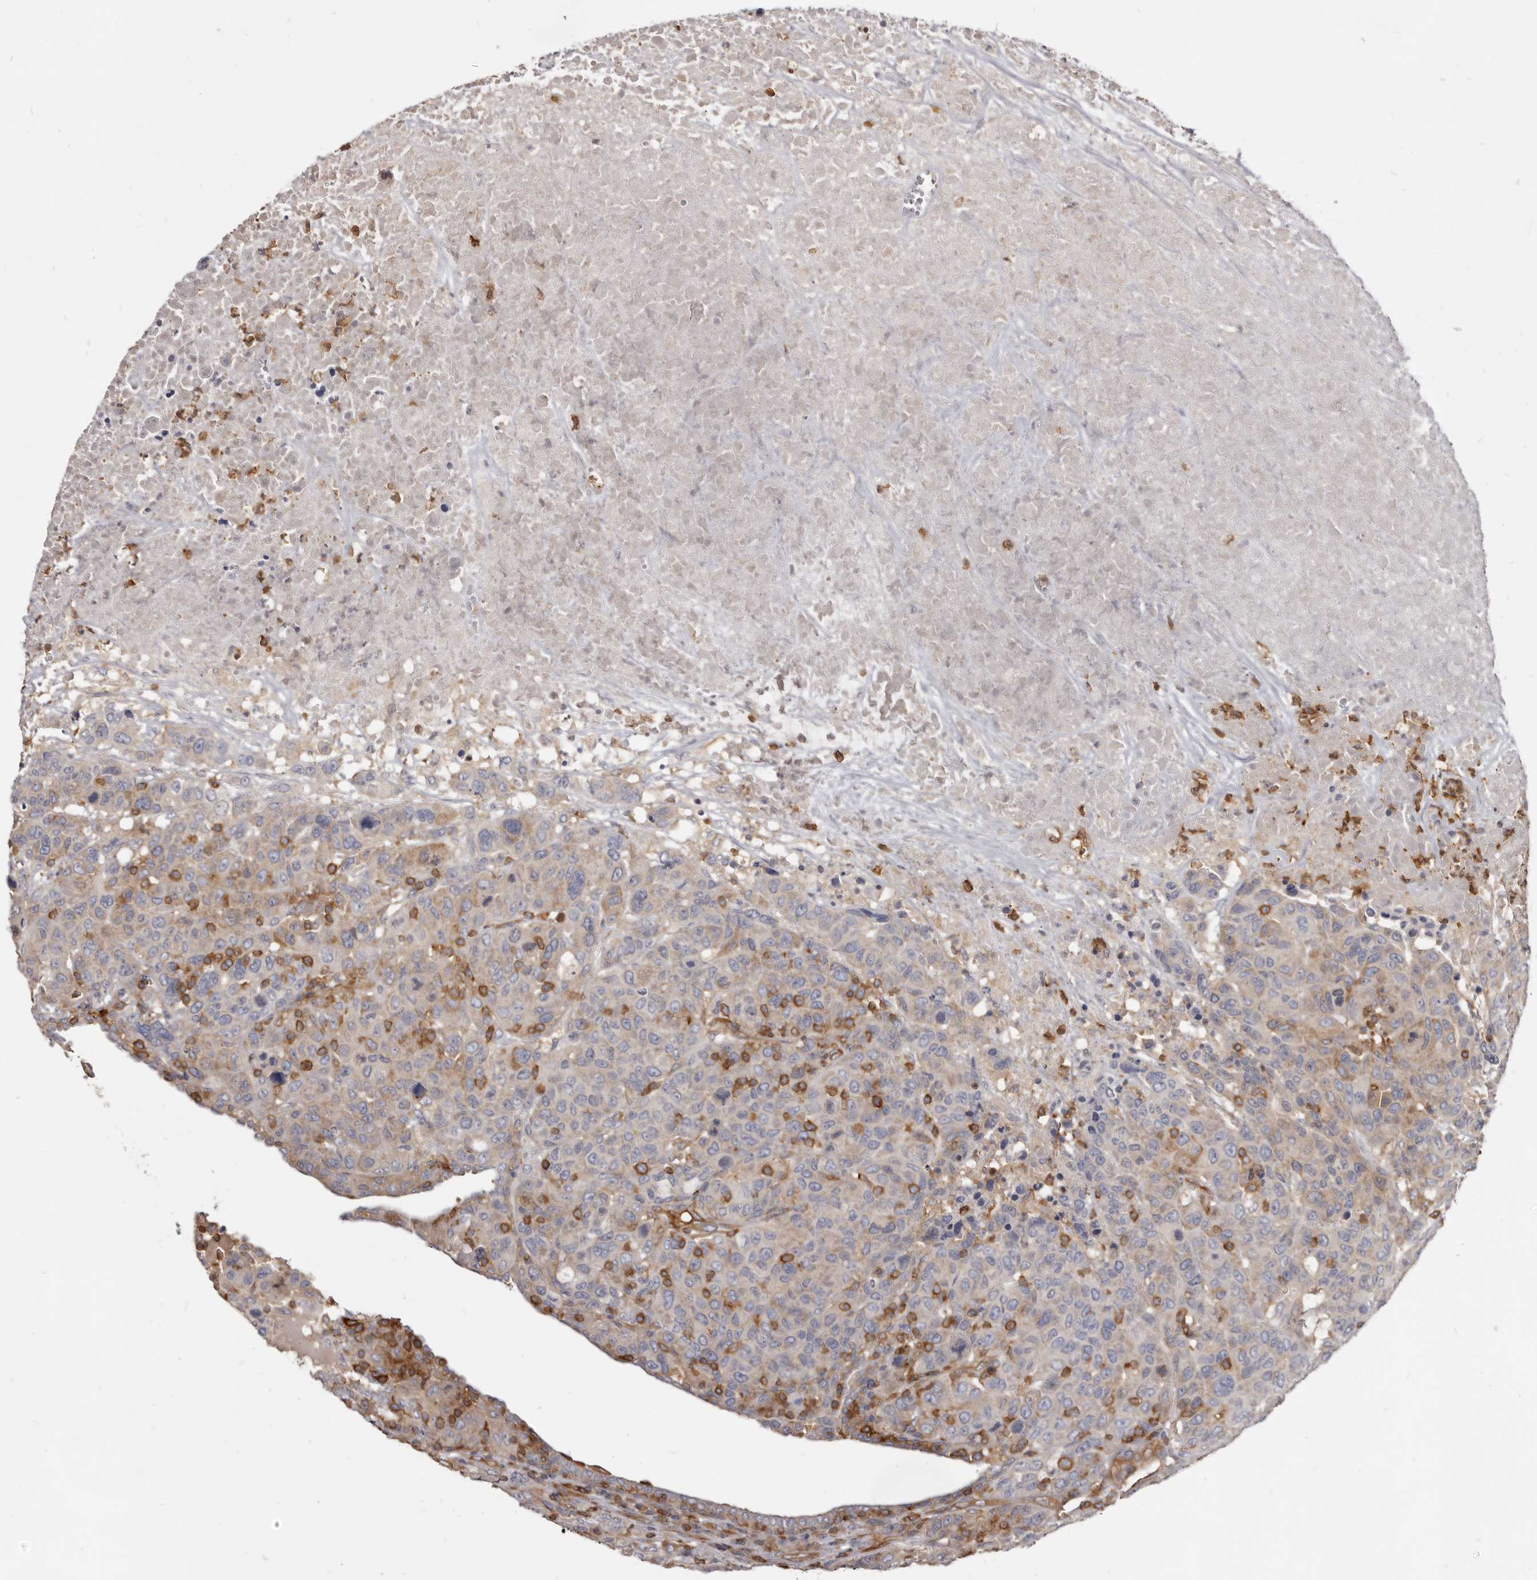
{"staining": {"intensity": "moderate", "quantity": "25%-75%", "location": "cytoplasmic/membranous"}, "tissue": "breast cancer", "cell_type": "Tumor cells", "image_type": "cancer", "snomed": [{"axis": "morphology", "description": "Duct carcinoma"}, {"axis": "topography", "description": "Breast"}], "caption": "Immunohistochemical staining of human breast cancer displays medium levels of moderate cytoplasmic/membranous protein expression in approximately 25%-75% of tumor cells.", "gene": "CBL", "patient": {"sex": "female", "age": 37}}